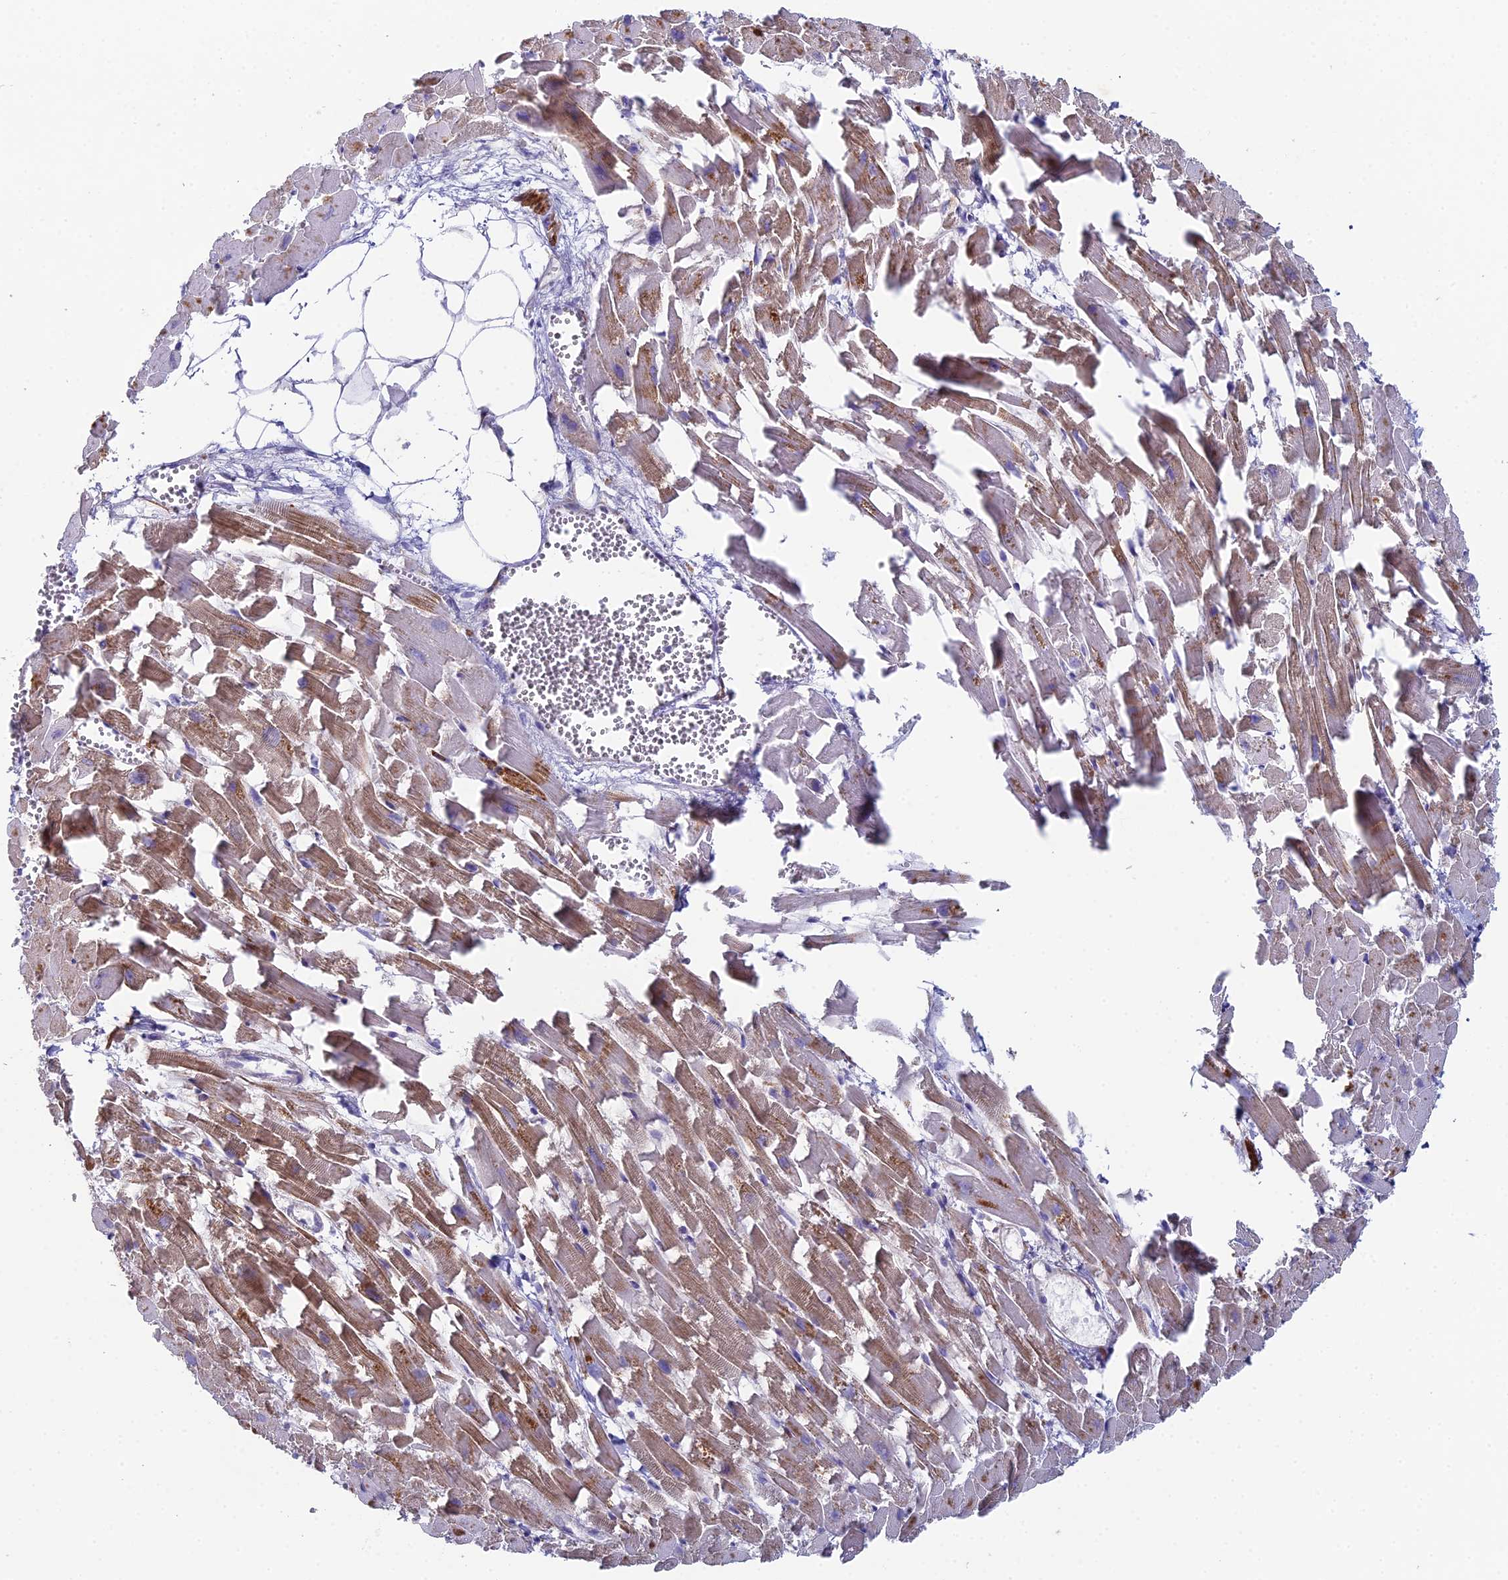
{"staining": {"intensity": "moderate", "quantity": ">75%", "location": "cytoplasmic/membranous"}, "tissue": "heart muscle", "cell_type": "Cardiomyocytes", "image_type": "normal", "snomed": [{"axis": "morphology", "description": "Normal tissue, NOS"}, {"axis": "topography", "description": "Heart"}], "caption": "Heart muscle stained with DAB immunohistochemistry (IHC) exhibits medium levels of moderate cytoplasmic/membranous expression in about >75% of cardiomyocytes. The staining was performed using DAB, with brown indicating positive protein expression. Nuclei are stained blue with hematoxylin.", "gene": "NCAM1", "patient": {"sex": "female", "age": 64}}